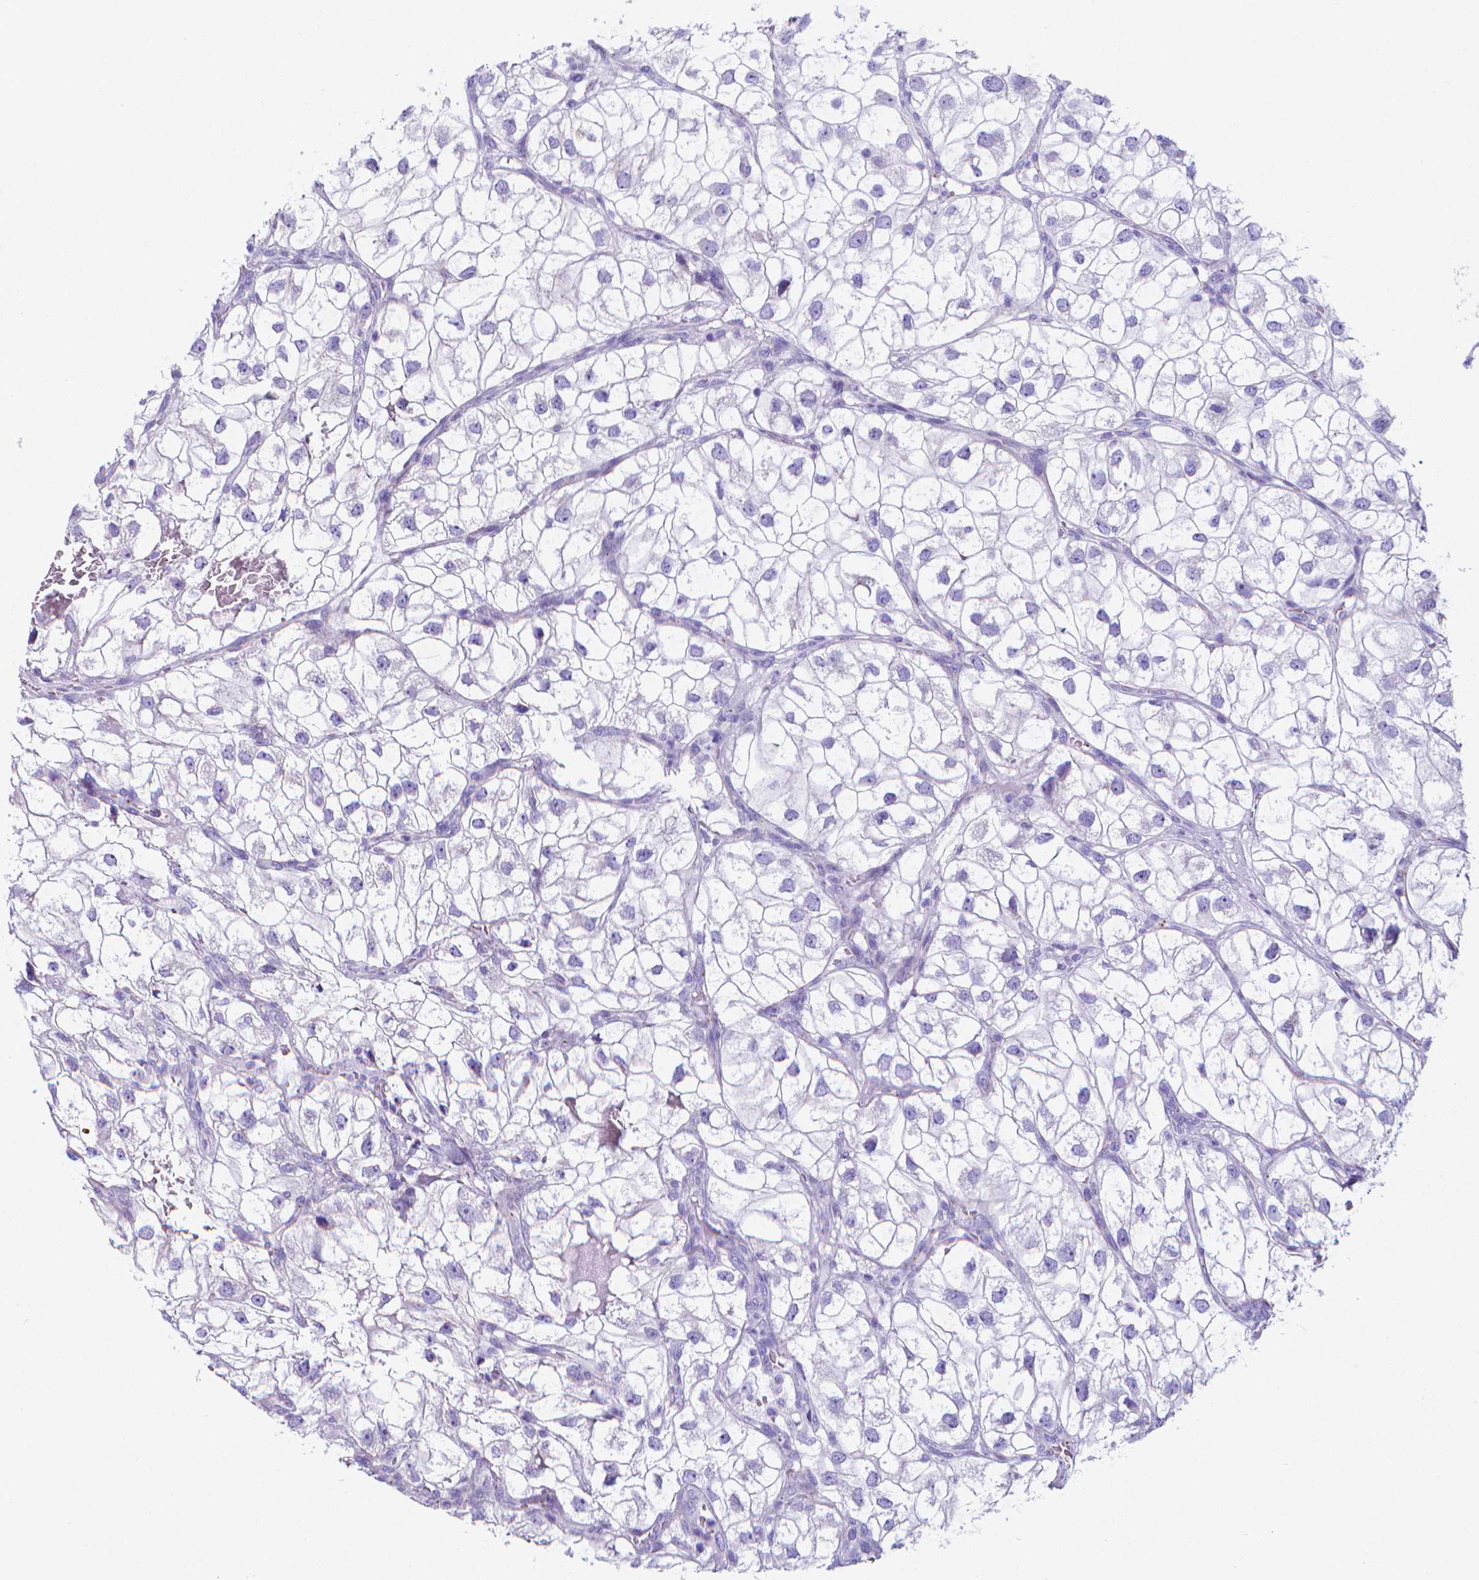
{"staining": {"intensity": "negative", "quantity": "none", "location": "none"}, "tissue": "renal cancer", "cell_type": "Tumor cells", "image_type": "cancer", "snomed": [{"axis": "morphology", "description": "Adenocarcinoma, NOS"}, {"axis": "topography", "description": "Kidney"}], "caption": "Immunohistochemistry photomicrograph of human renal cancer (adenocarcinoma) stained for a protein (brown), which exhibits no positivity in tumor cells.", "gene": "LRRC73", "patient": {"sex": "male", "age": 59}}